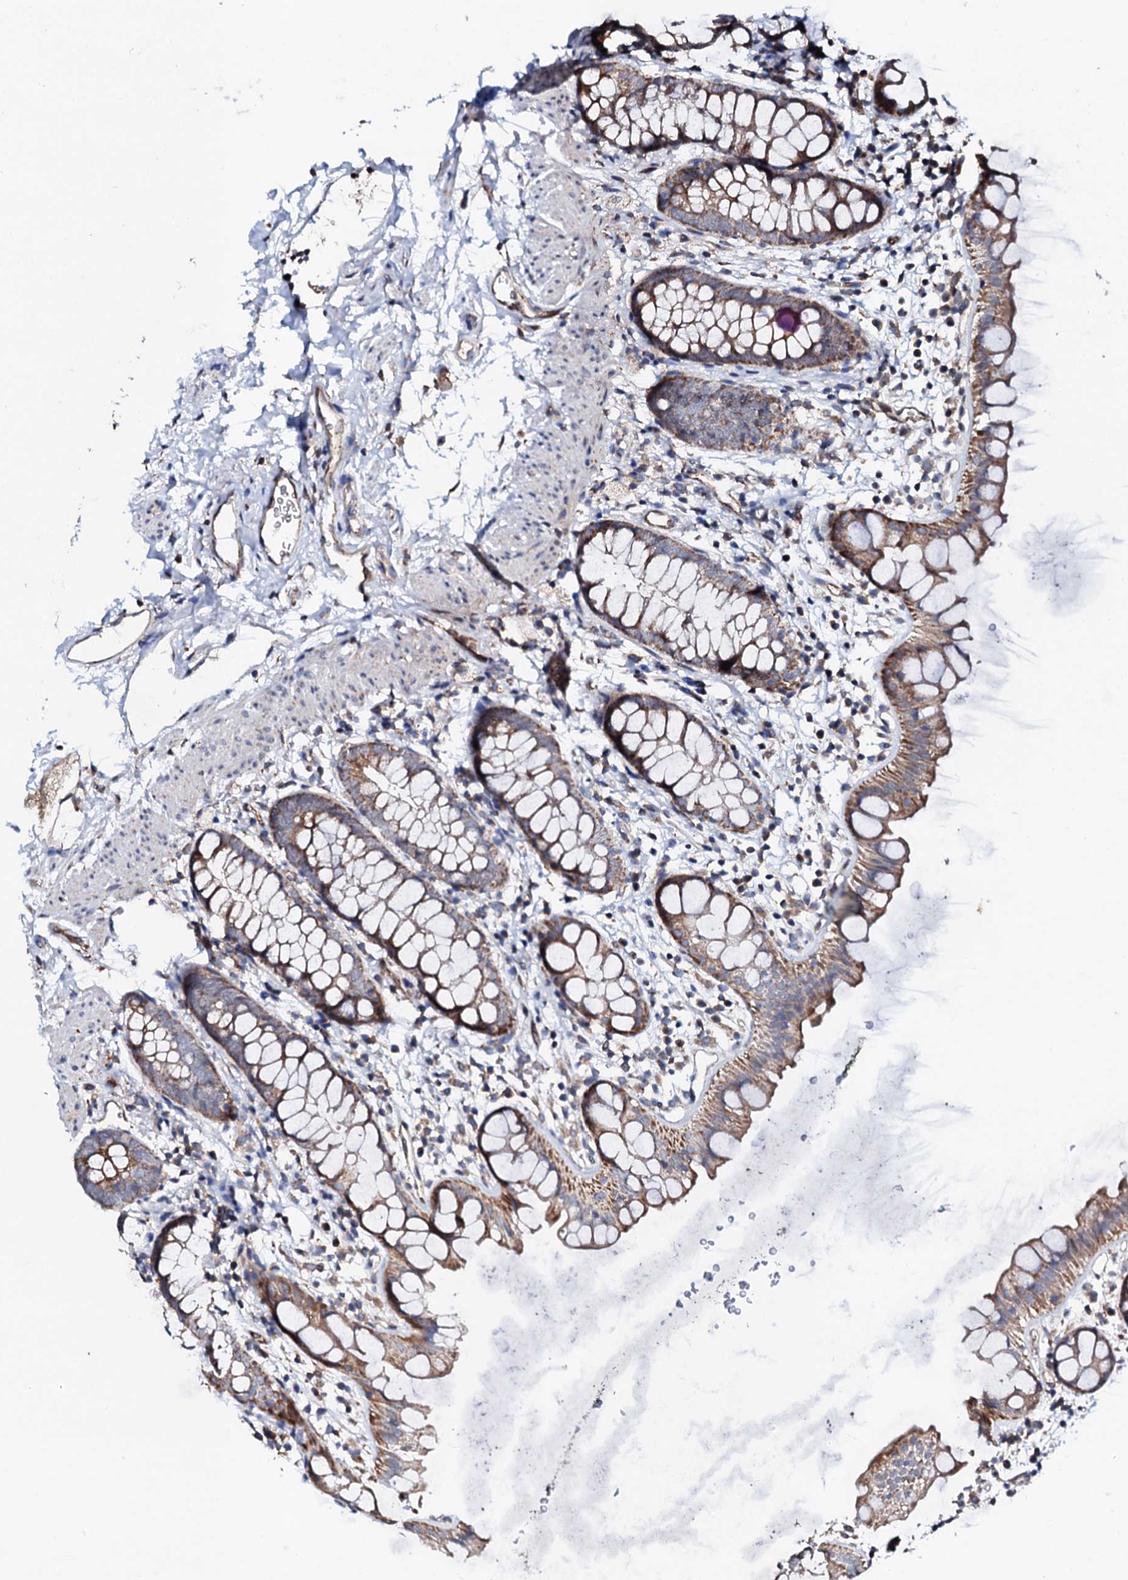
{"staining": {"intensity": "moderate", "quantity": ">75%", "location": "cytoplasmic/membranous"}, "tissue": "rectum", "cell_type": "Glandular cells", "image_type": "normal", "snomed": [{"axis": "morphology", "description": "Normal tissue, NOS"}, {"axis": "topography", "description": "Rectum"}], "caption": "Brown immunohistochemical staining in benign rectum reveals moderate cytoplasmic/membranous positivity in approximately >75% of glandular cells.", "gene": "UBE3C", "patient": {"sex": "female", "age": 65}}